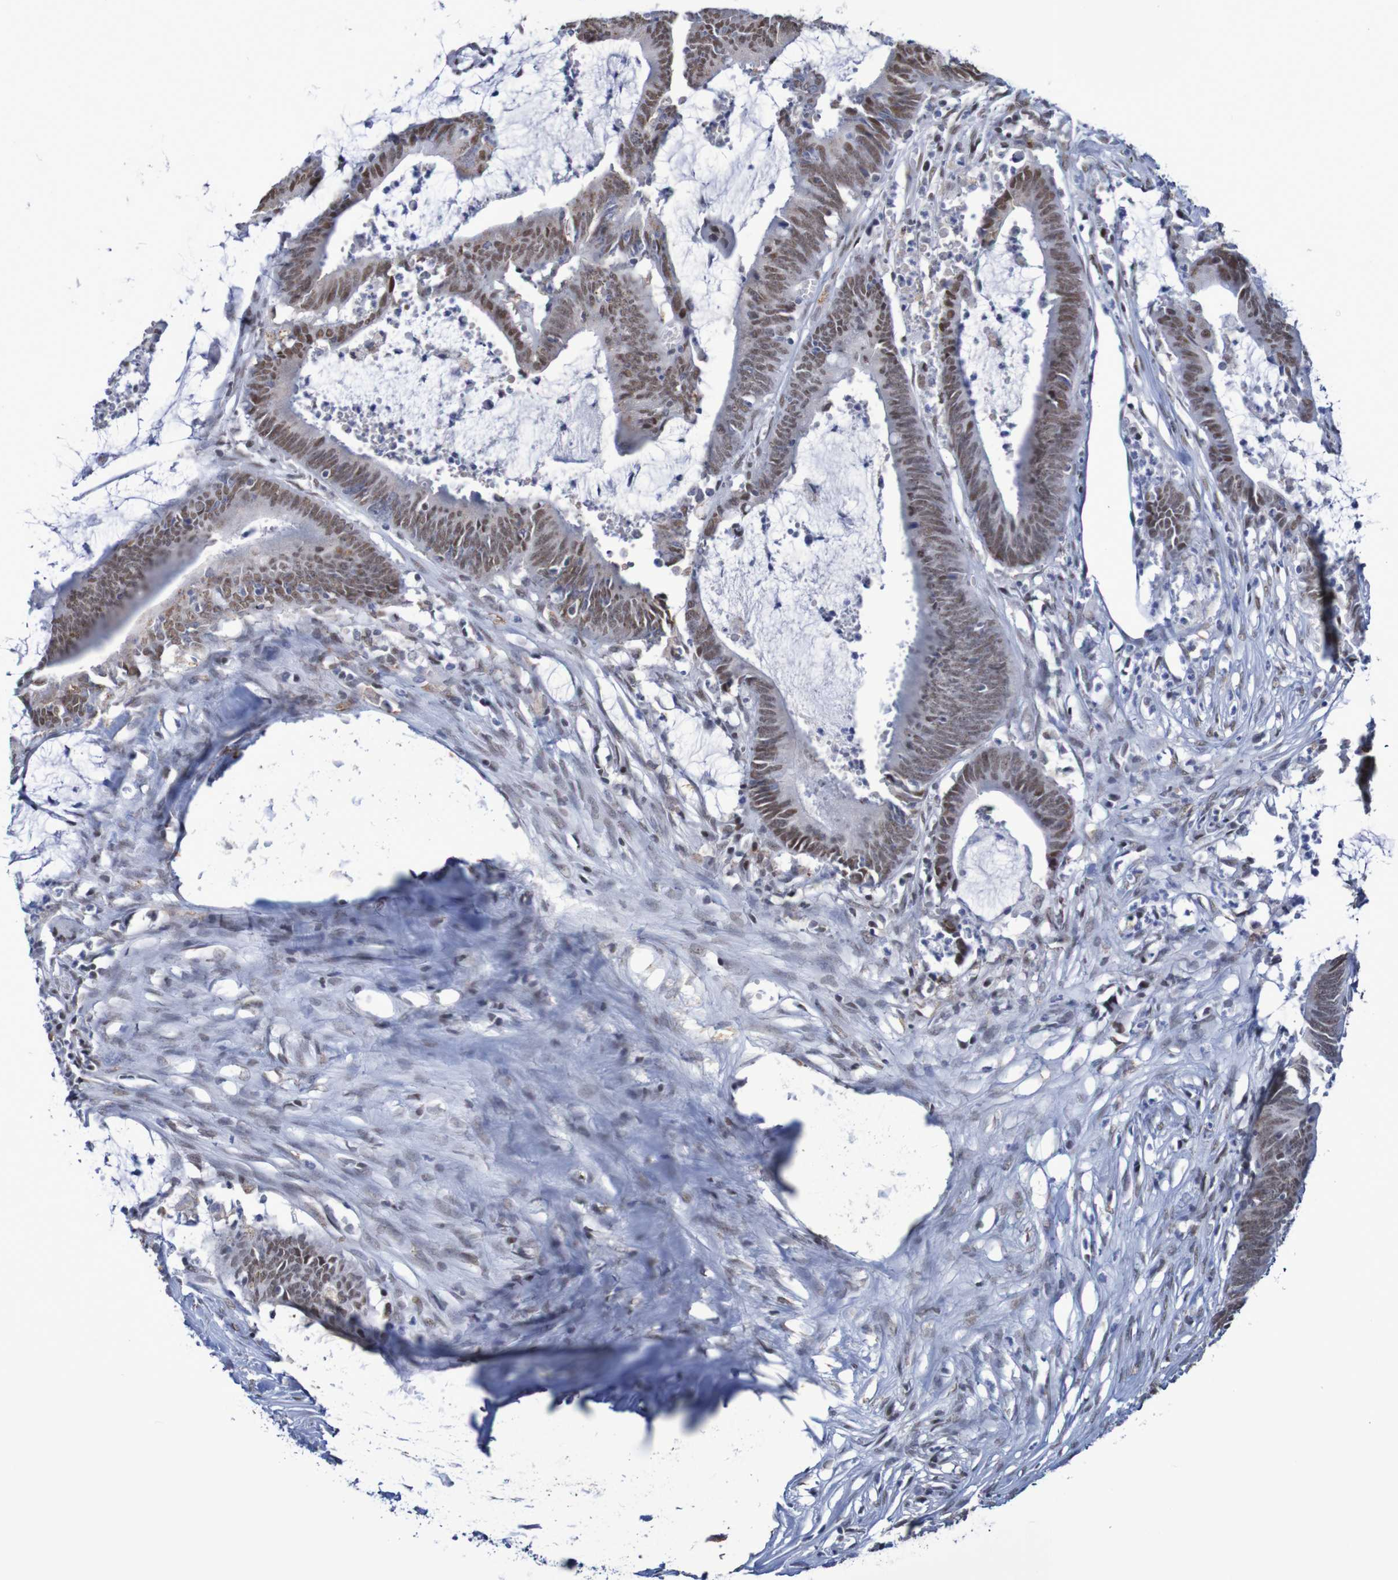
{"staining": {"intensity": "moderate", "quantity": ">75%", "location": "nuclear"}, "tissue": "colorectal cancer", "cell_type": "Tumor cells", "image_type": "cancer", "snomed": [{"axis": "morphology", "description": "Adenocarcinoma, NOS"}, {"axis": "topography", "description": "Rectum"}], "caption": "Immunohistochemical staining of adenocarcinoma (colorectal) exhibits moderate nuclear protein expression in approximately >75% of tumor cells.", "gene": "MRTFB", "patient": {"sex": "female", "age": 66}}